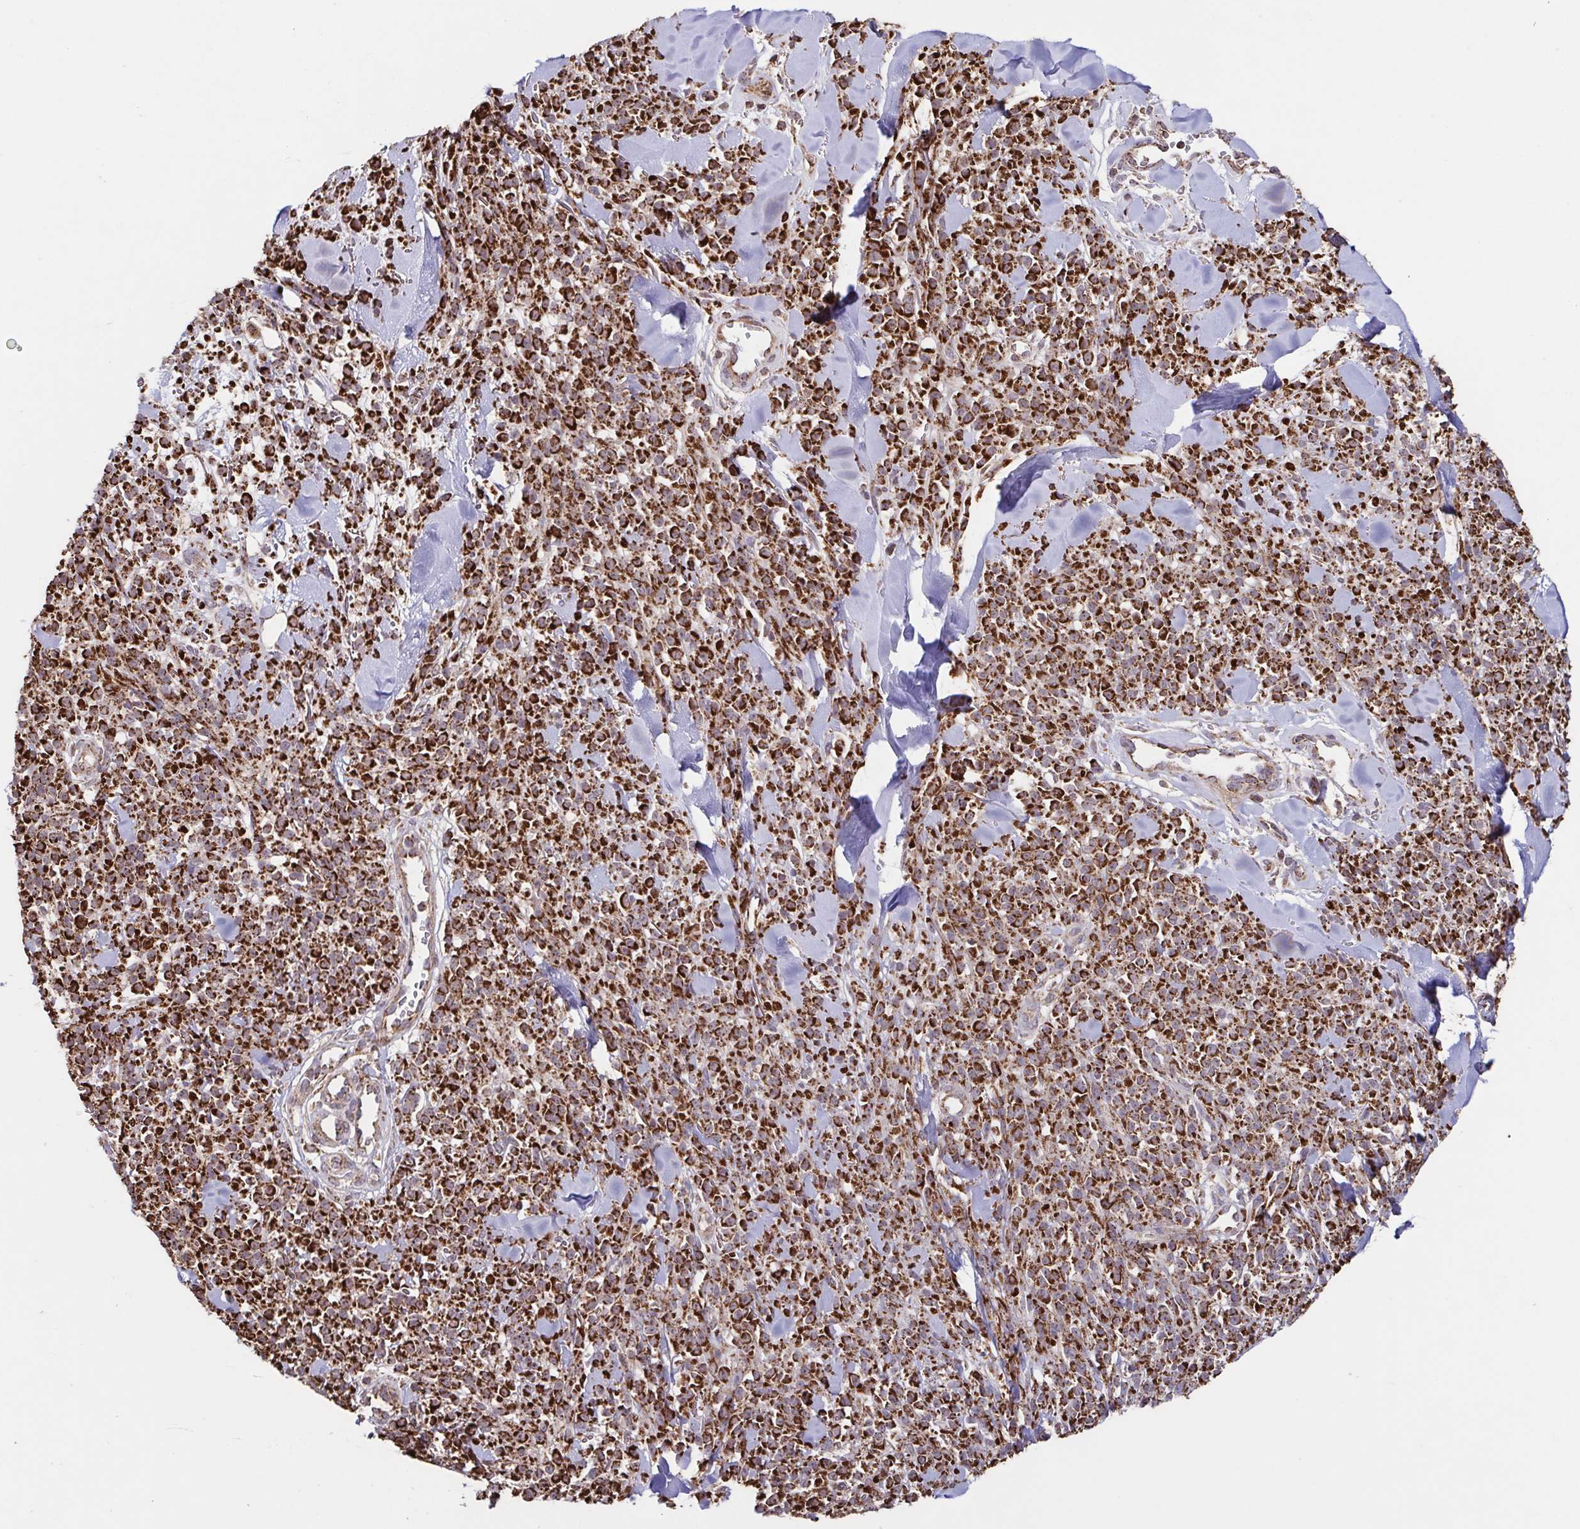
{"staining": {"intensity": "strong", "quantity": ">75%", "location": "cytoplasmic/membranous"}, "tissue": "melanoma", "cell_type": "Tumor cells", "image_type": "cancer", "snomed": [{"axis": "morphology", "description": "Malignant melanoma, NOS"}, {"axis": "topography", "description": "Skin"}, {"axis": "topography", "description": "Skin of trunk"}], "caption": "This is an image of immunohistochemistry staining of malignant melanoma, which shows strong staining in the cytoplasmic/membranous of tumor cells.", "gene": "DIP2B", "patient": {"sex": "male", "age": 74}}